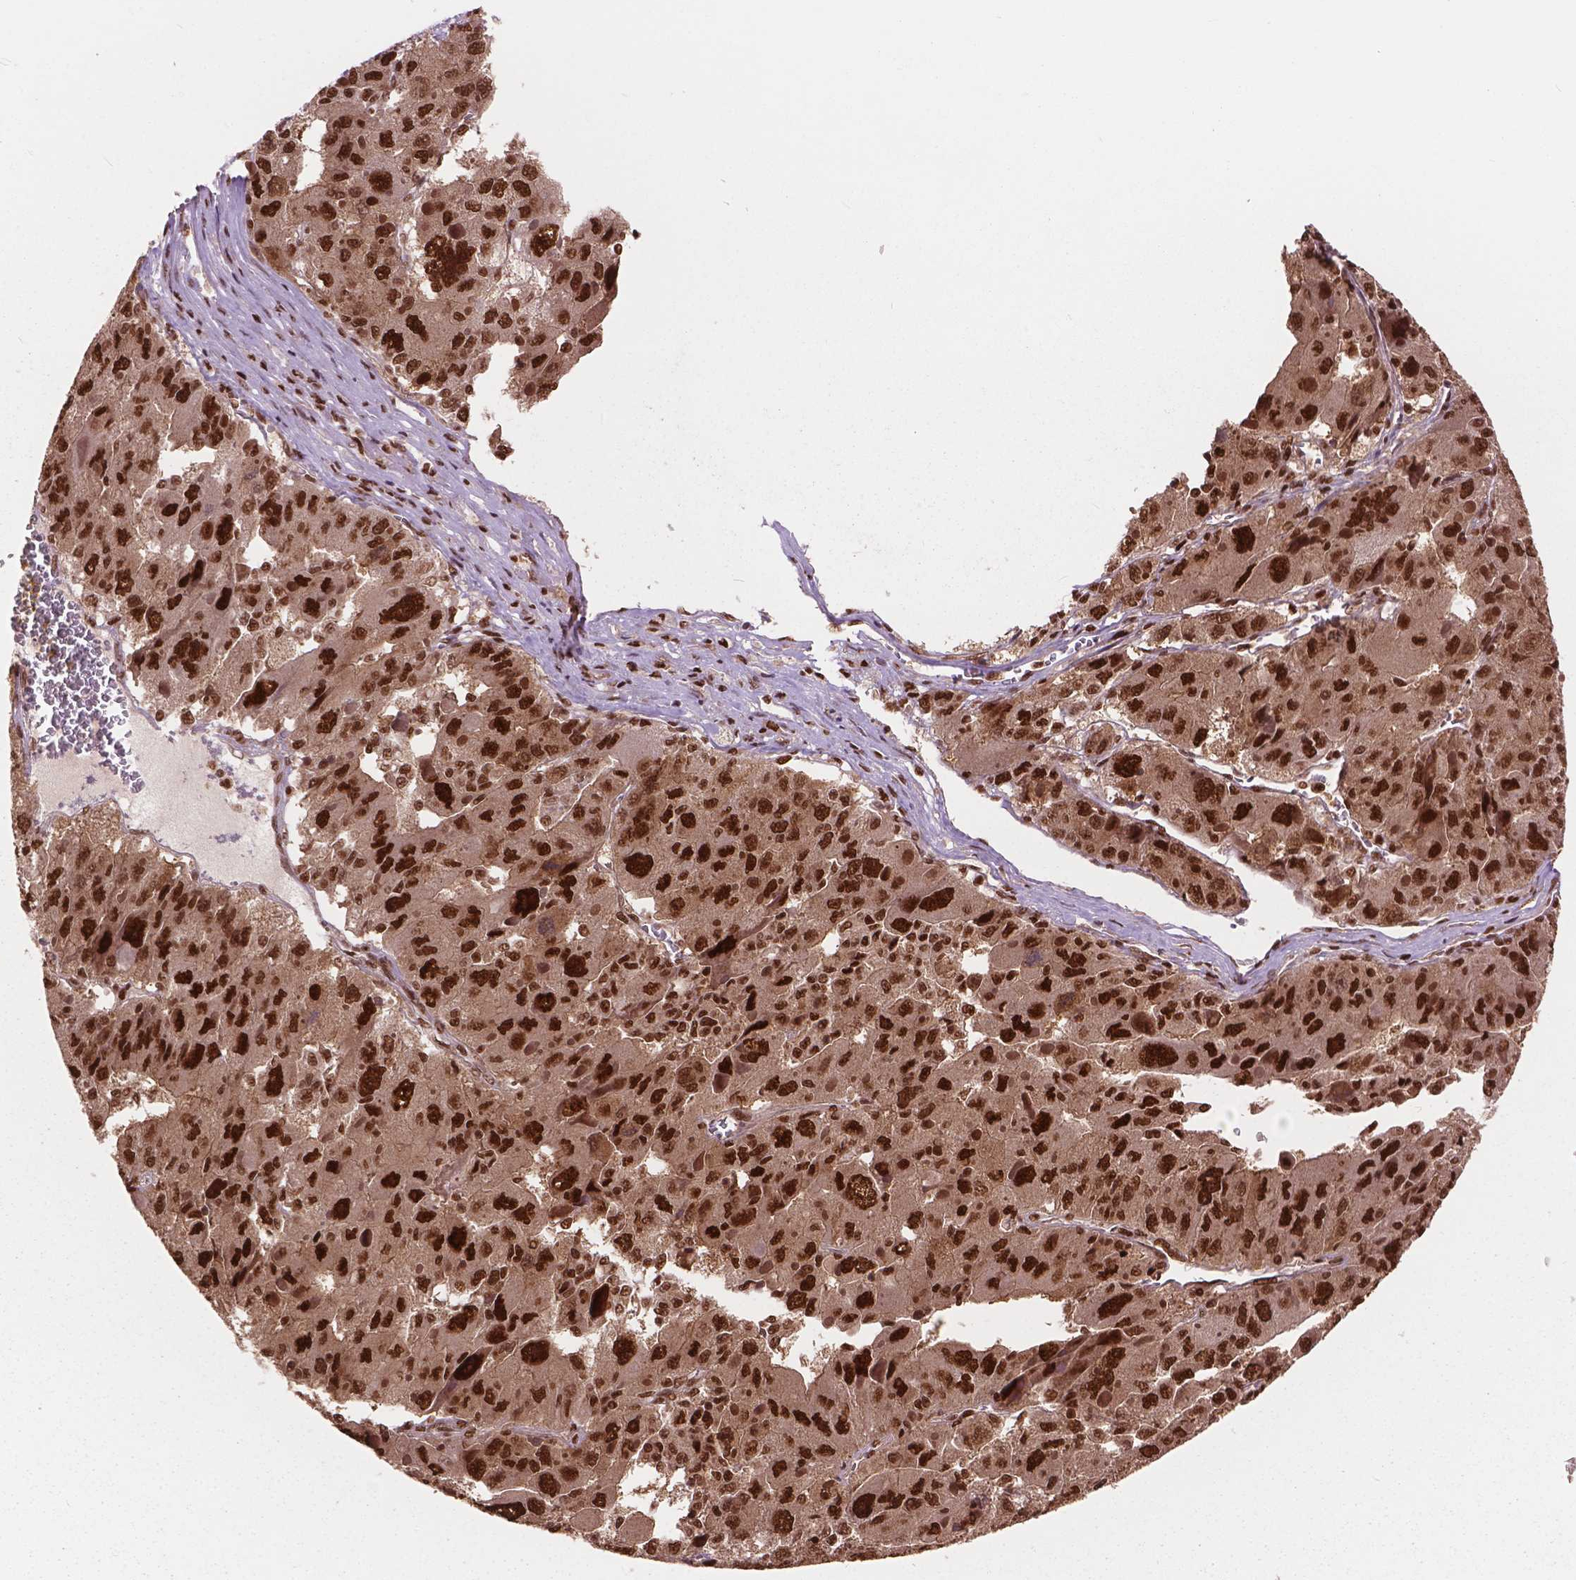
{"staining": {"intensity": "strong", "quantity": ">75%", "location": "cytoplasmic/membranous,nuclear"}, "tissue": "liver cancer", "cell_type": "Tumor cells", "image_type": "cancer", "snomed": [{"axis": "morphology", "description": "Carcinoma, Hepatocellular, NOS"}, {"axis": "topography", "description": "Liver"}], "caption": "About >75% of tumor cells in liver hepatocellular carcinoma display strong cytoplasmic/membranous and nuclear protein positivity as visualized by brown immunohistochemical staining.", "gene": "ANP32B", "patient": {"sex": "female", "age": 41}}